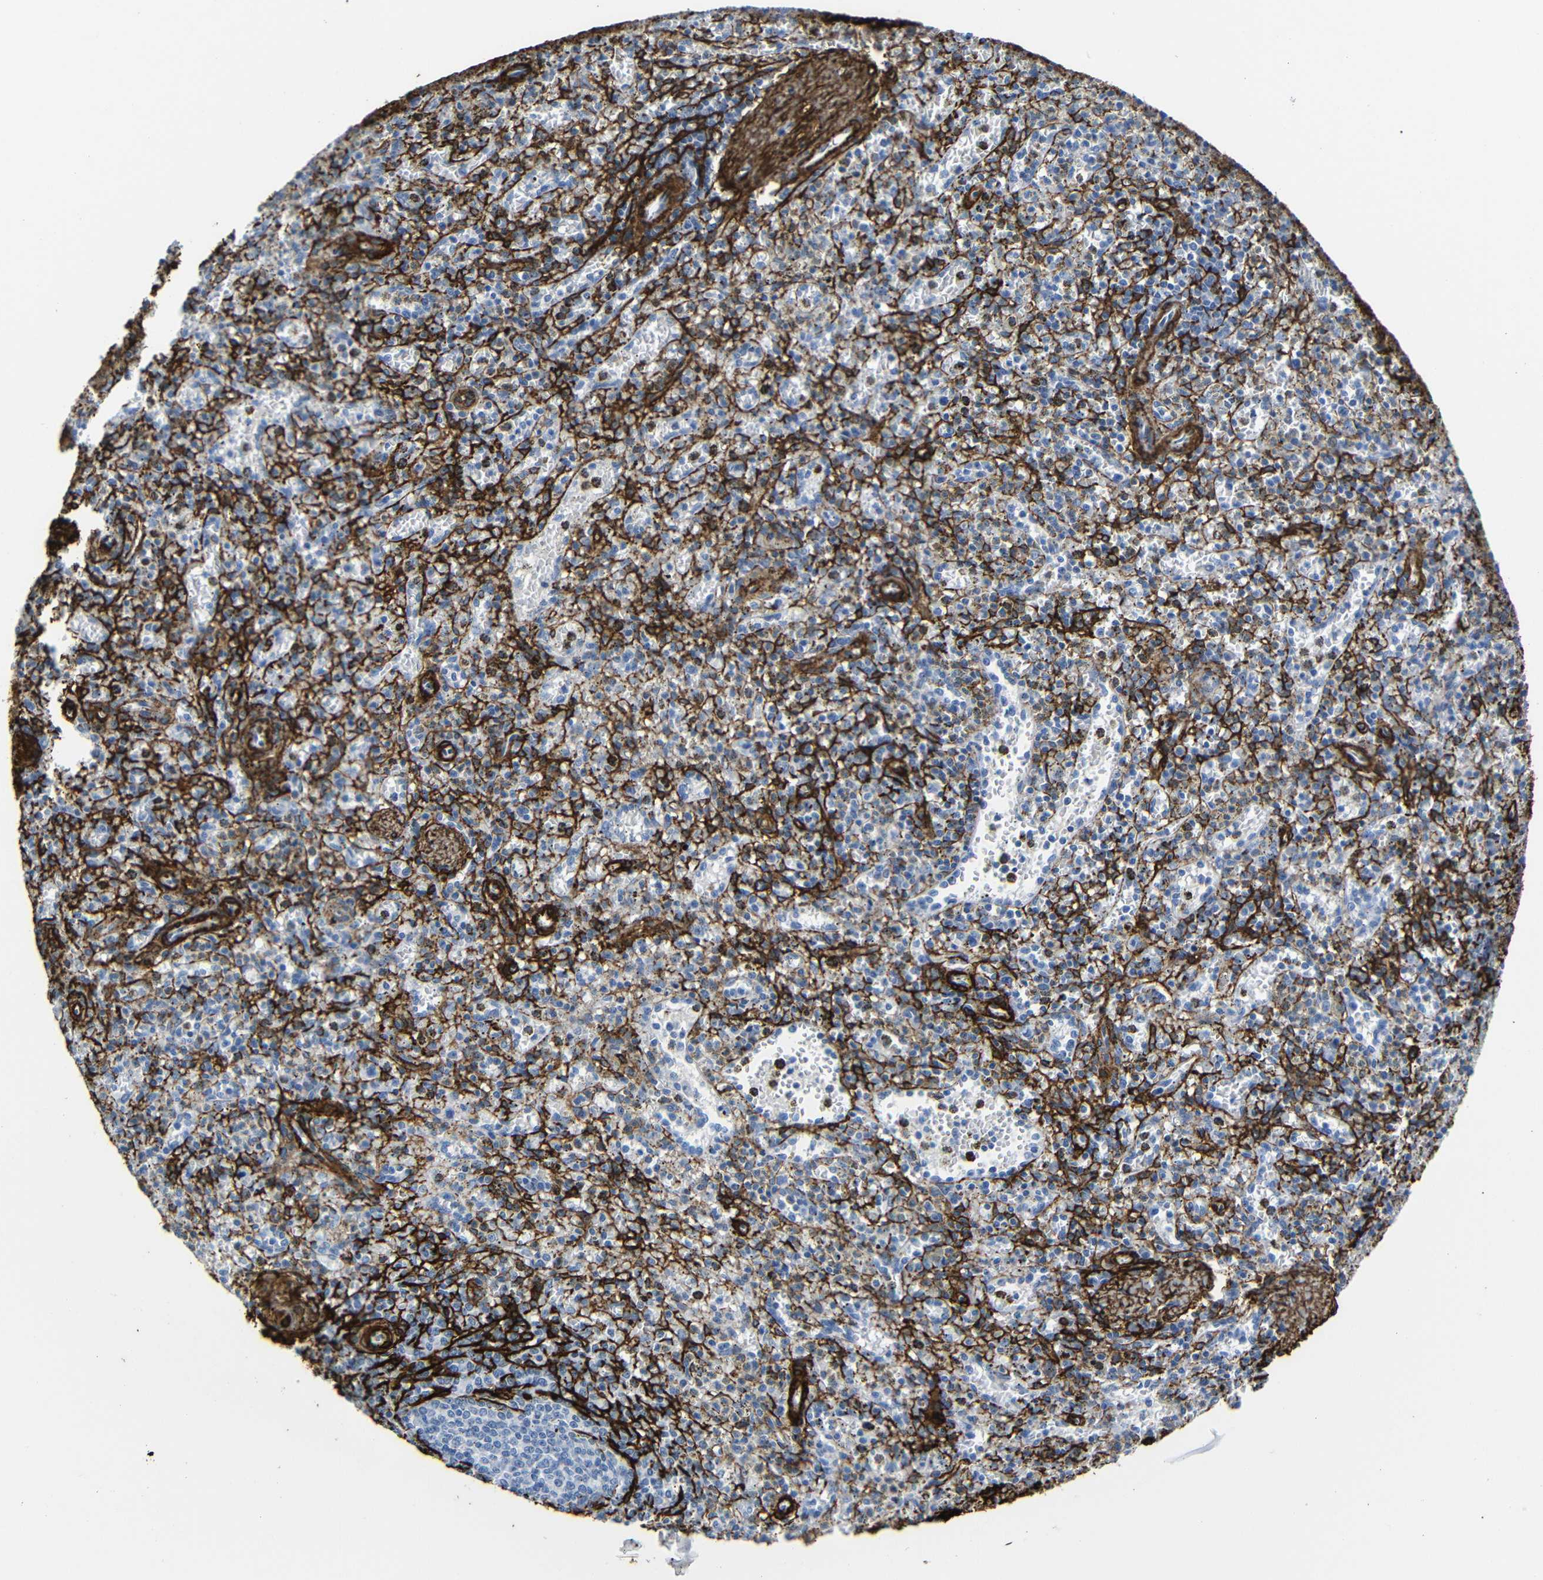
{"staining": {"intensity": "negative", "quantity": "none", "location": "none"}, "tissue": "spleen", "cell_type": "Cells in red pulp", "image_type": "normal", "snomed": [{"axis": "morphology", "description": "Normal tissue, NOS"}, {"axis": "topography", "description": "Spleen"}], "caption": "Cells in red pulp are negative for protein expression in unremarkable human spleen. (DAB immunohistochemistry, high magnification).", "gene": "ACTA2", "patient": {"sex": "male", "age": 72}}